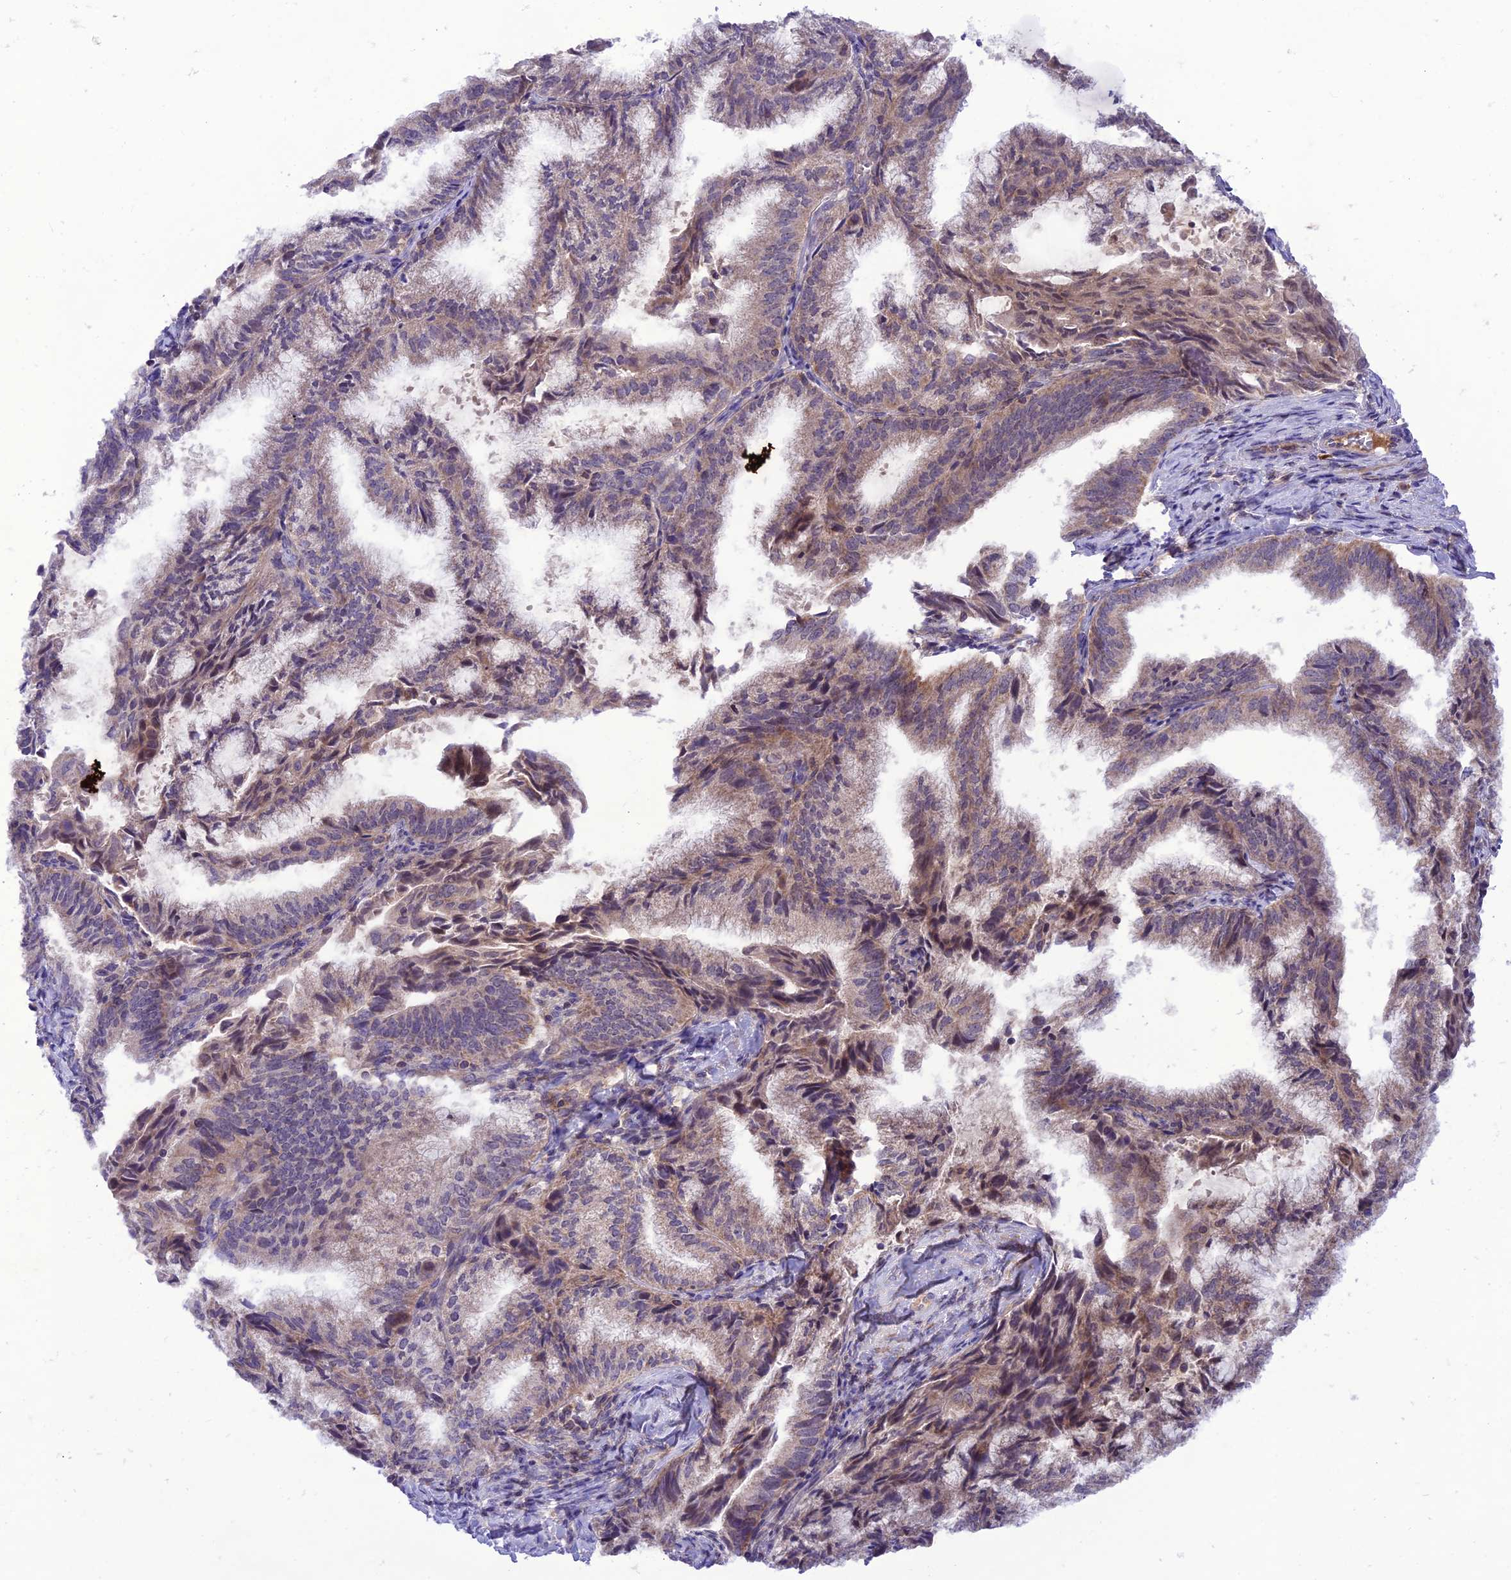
{"staining": {"intensity": "weak", "quantity": "<25%", "location": "cytoplasmic/membranous"}, "tissue": "endometrial cancer", "cell_type": "Tumor cells", "image_type": "cancer", "snomed": [{"axis": "morphology", "description": "Adenocarcinoma, NOS"}, {"axis": "topography", "description": "Endometrium"}], "caption": "Immunohistochemical staining of human endometrial cancer (adenocarcinoma) shows no significant staining in tumor cells.", "gene": "NDUFC1", "patient": {"sex": "female", "age": 49}}